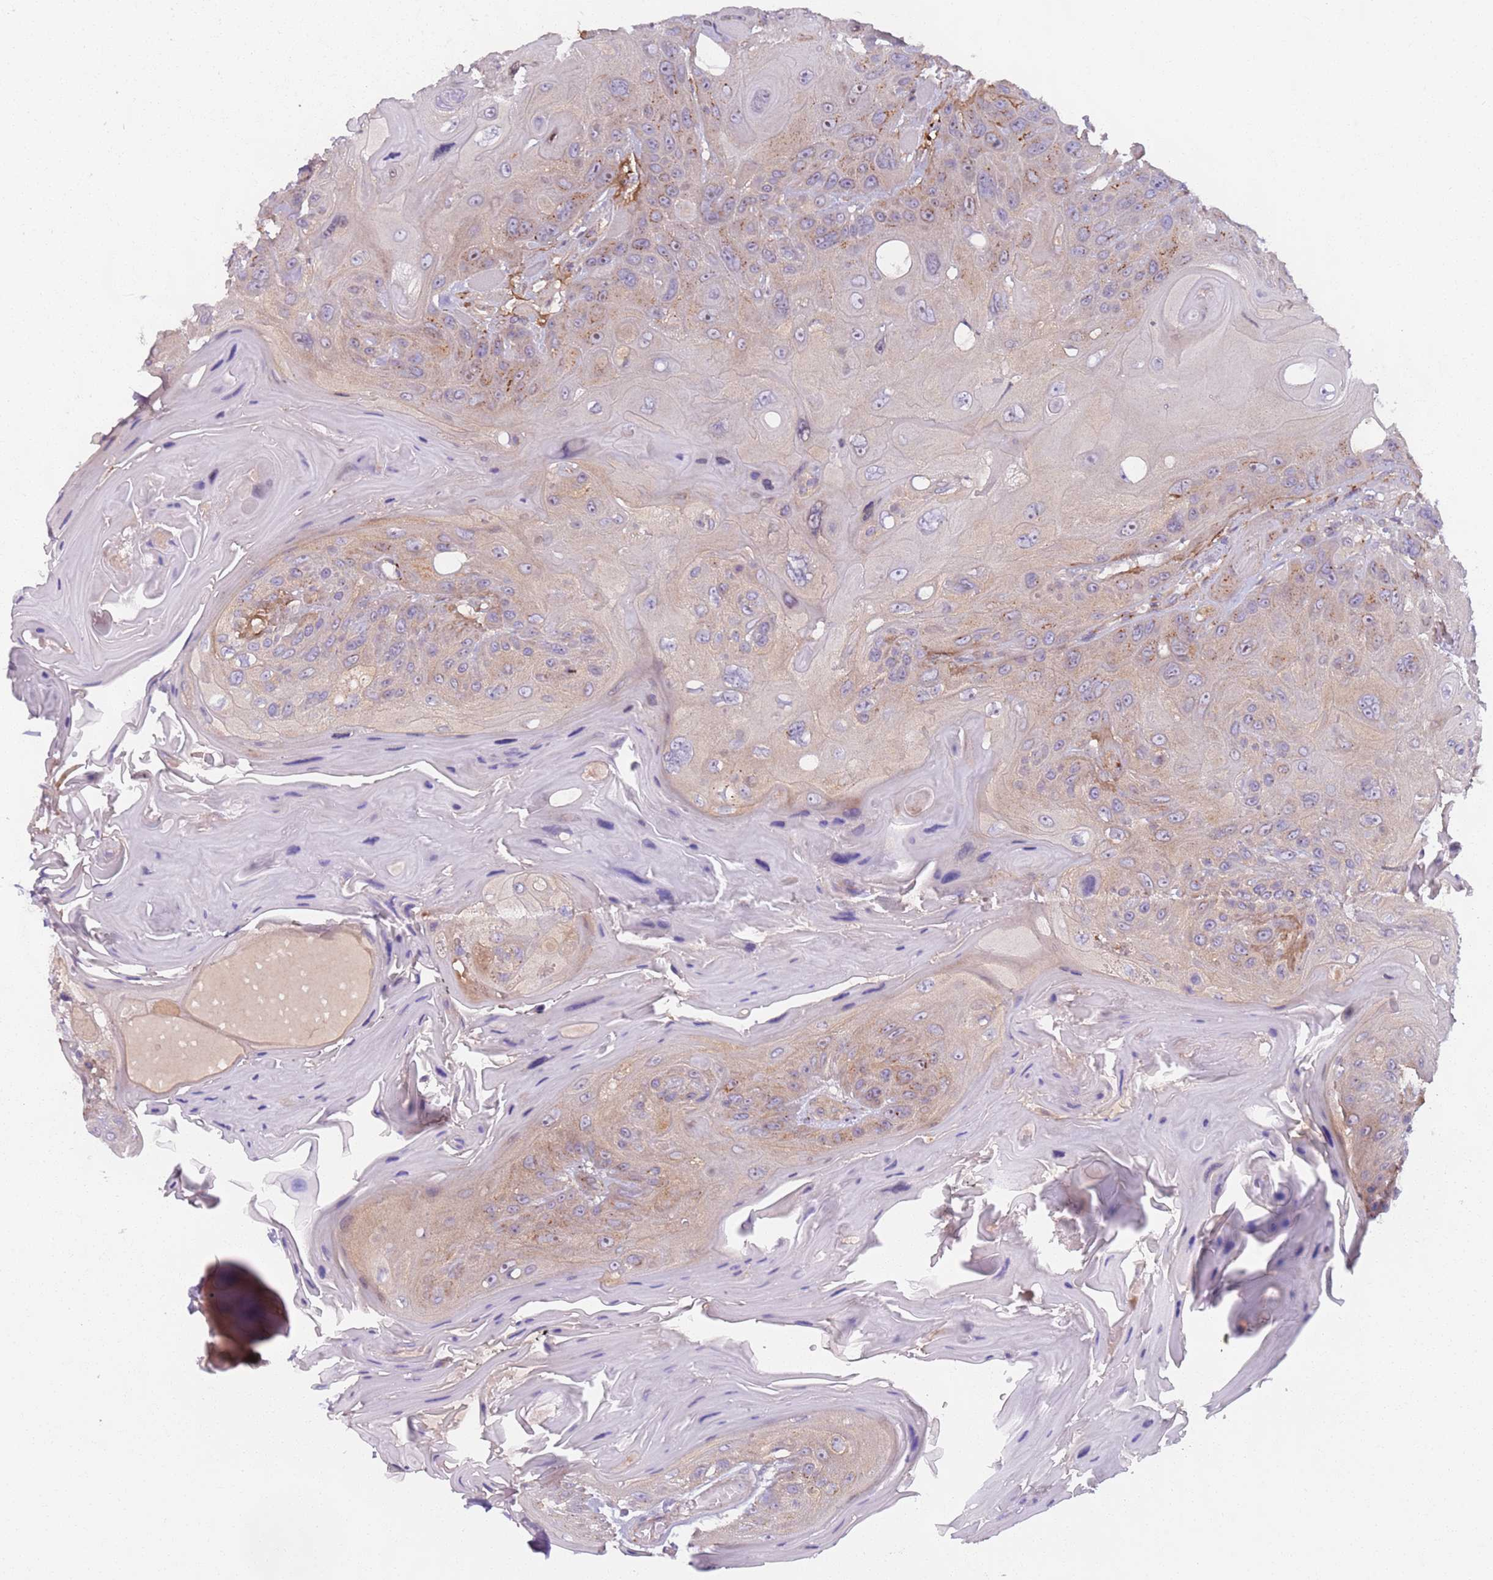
{"staining": {"intensity": "moderate", "quantity": "<25%", "location": "cytoplasmic/membranous"}, "tissue": "head and neck cancer", "cell_type": "Tumor cells", "image_type": "cancer", "snomed": [{"axis": "morphology", "description": "Squamous cell carcinoma, NOS"}, {"axis": "topography", "description": "Head-Neck"}], "caption": "Immunohistochemical staining of human head and neck cancer demonstrates low levels of moderate cytoplasmic/membranous staining in approximately <25% of tumor cells. (IHC, brightfield microscopy, high magnification).", "gene": "AKTIP", "patient": {"sex": "female", "age": 59}}